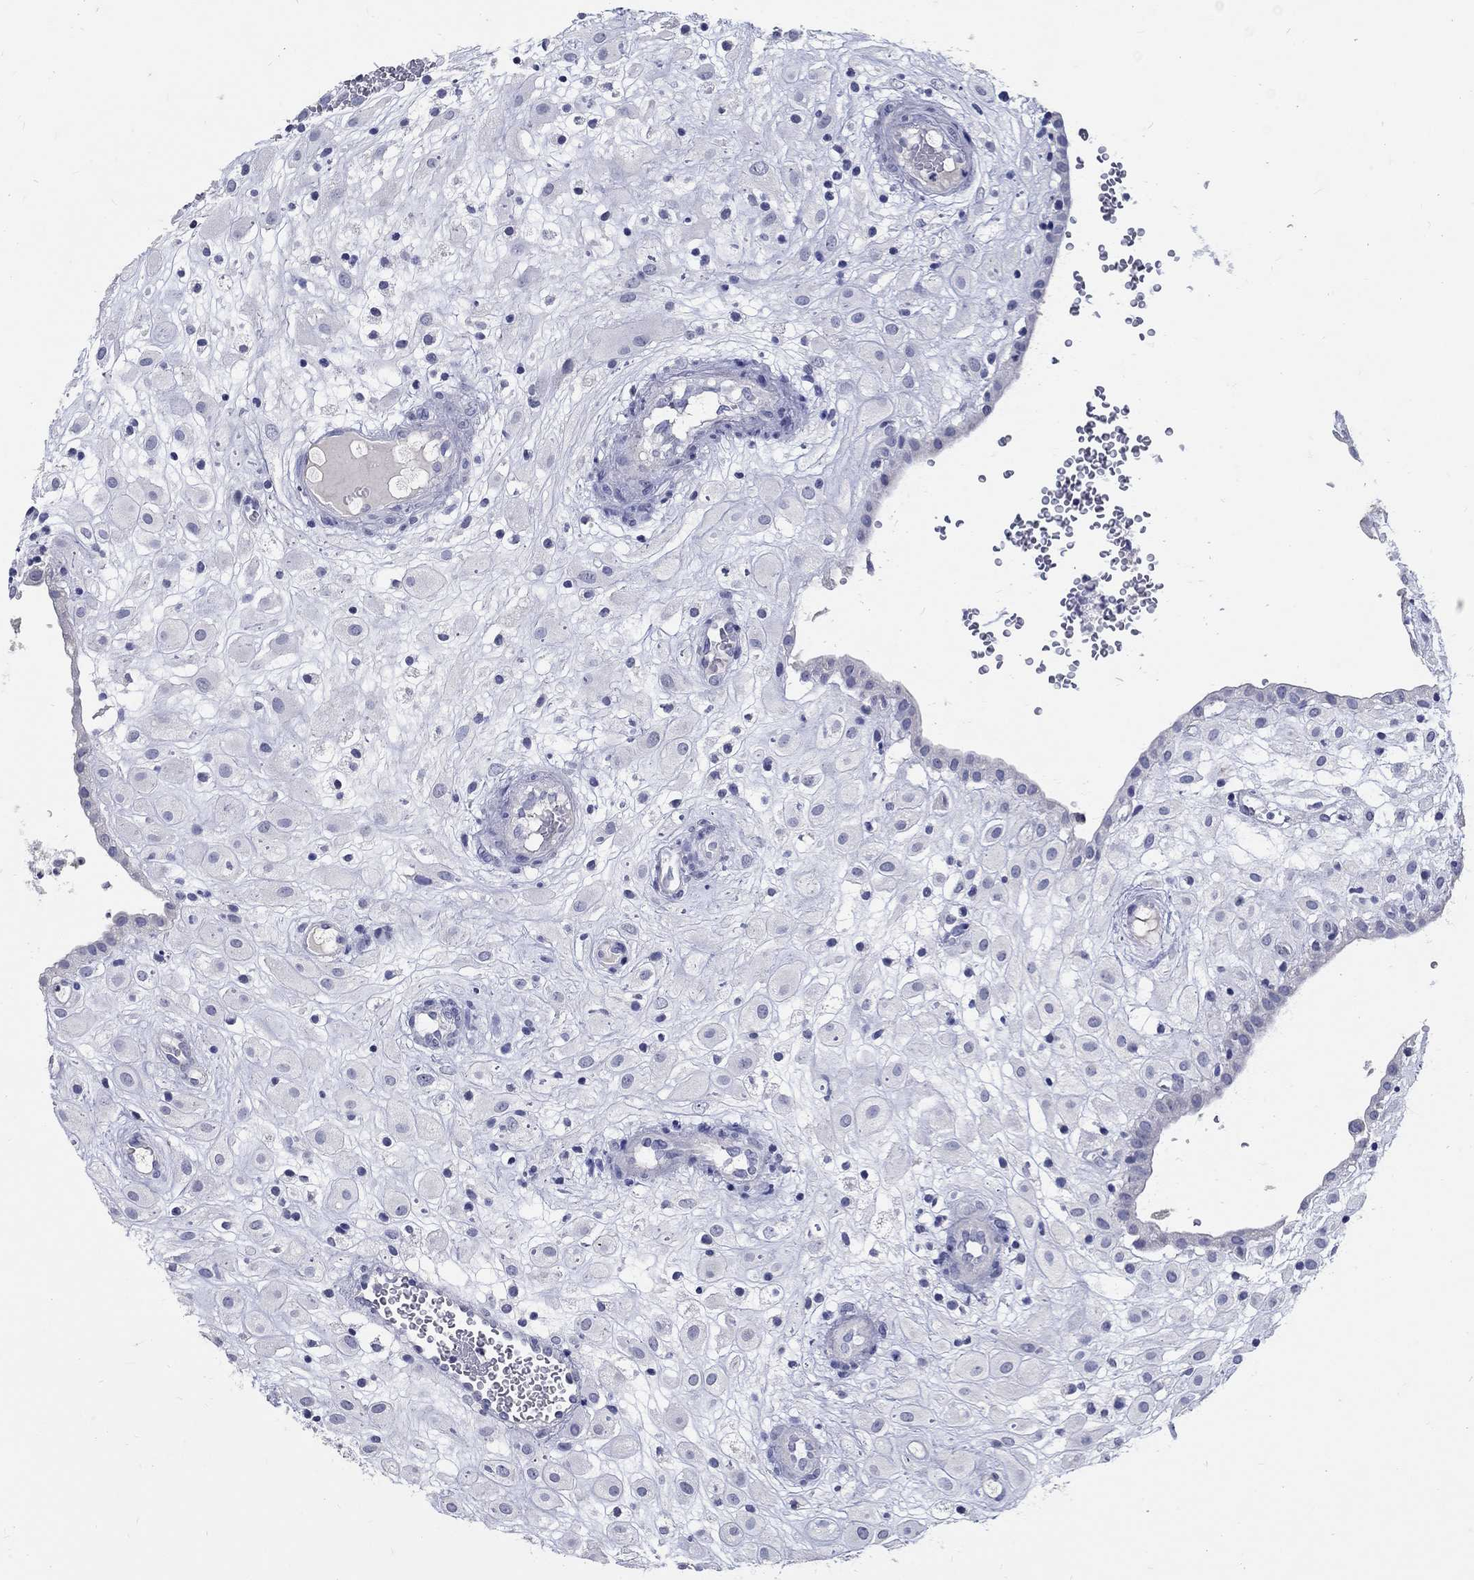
{"staining": {"intensity": "negative", "quantity": "none", "location": "none"}, "tissue": "placenta", "cell_type": "Decidual cells", "image_type": "normal", "snomed": [{"axis": "morphology", "description": "Normal tissue, NOS"}, {"axis": "topography", "description": "Placenta"}], "caption": "DAB immunohistochemical staining of unremarkable placenta reveals no significant staining in decidual cells.", "gene": "SOX2", "patient": {"sex": "female", "age": 24}}